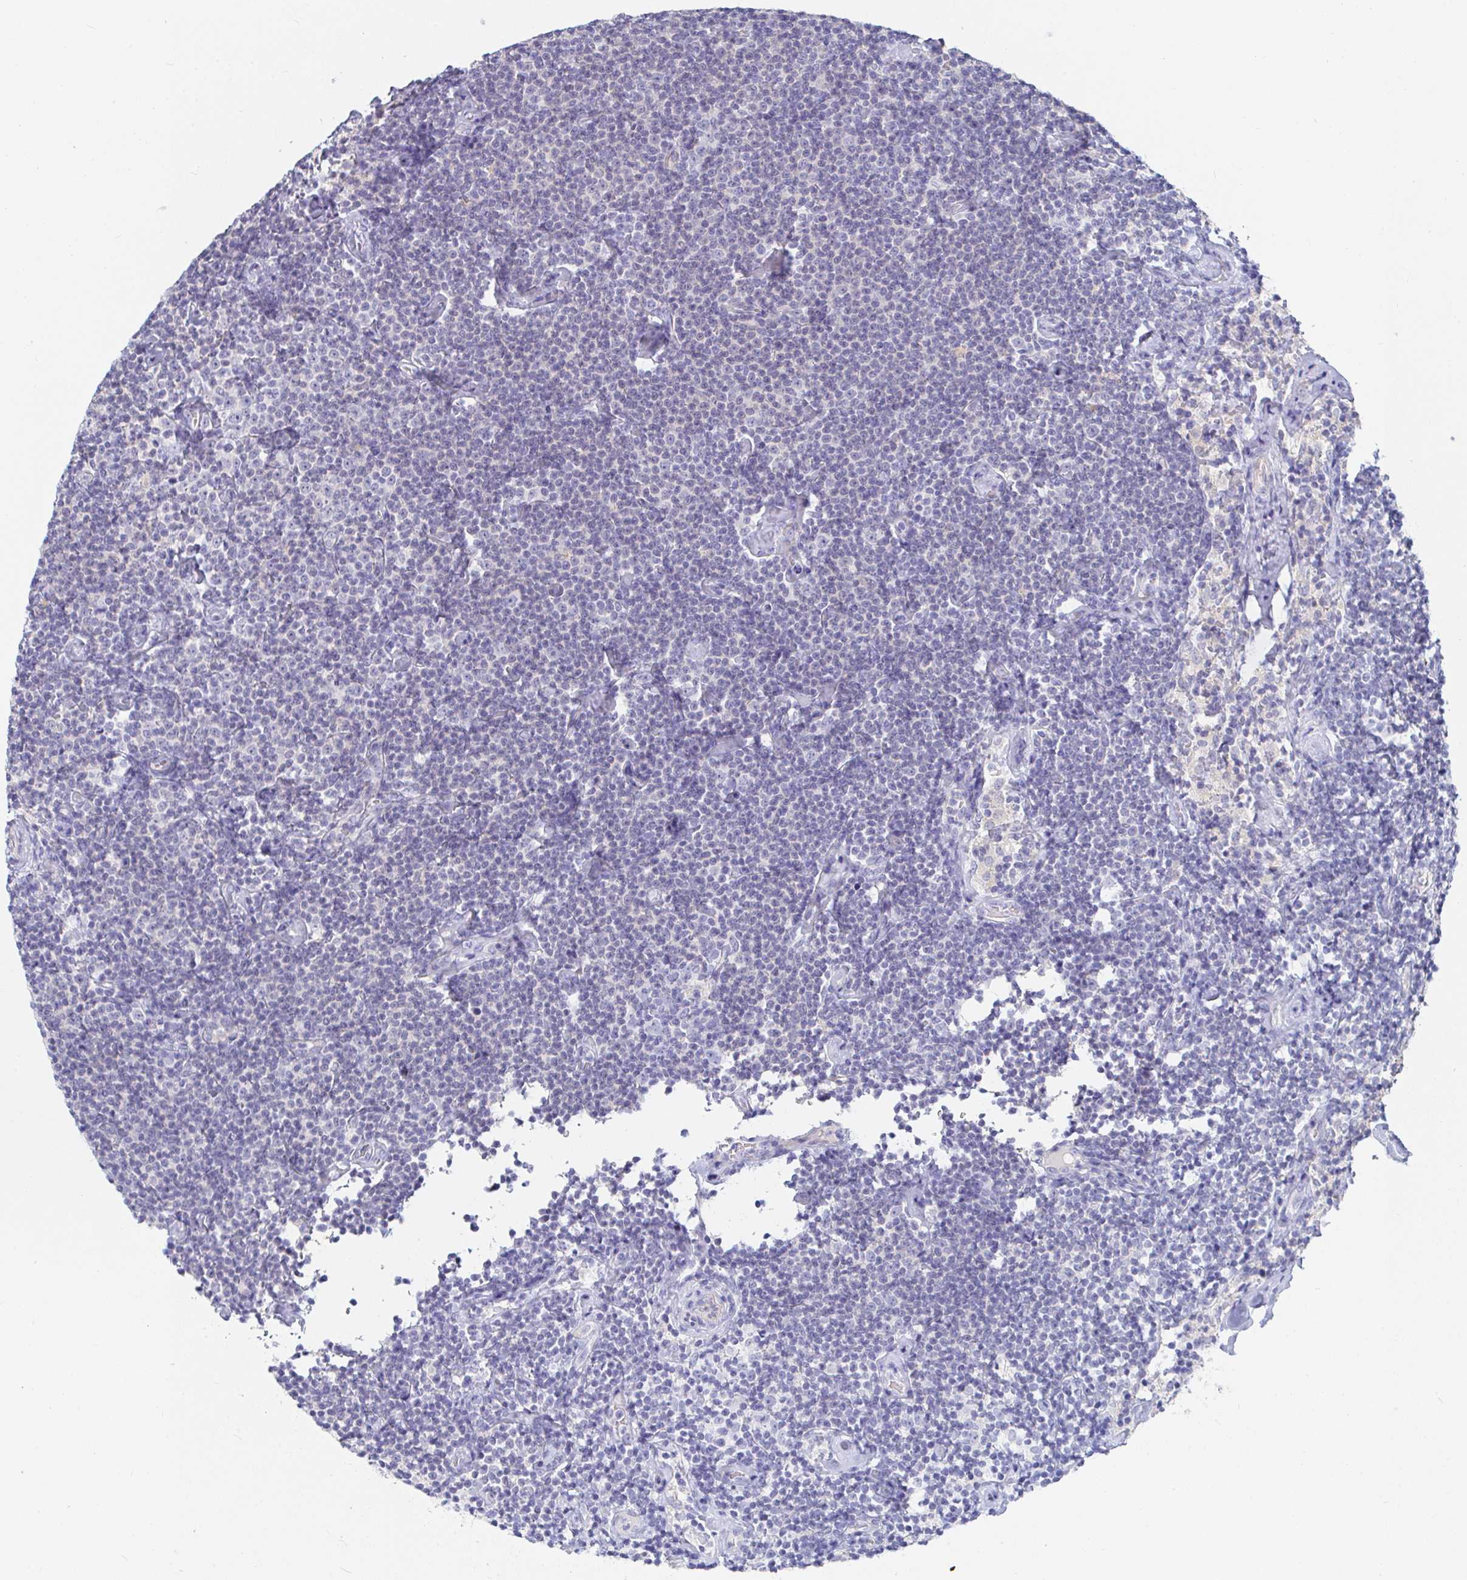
{"staining": {"intensity": "negative", "quantity": "none", "location": "none"}, "tissue": "lymphoma", "cell_type": "Tumor cells", "image_type": "cancer", "snomed": [{"axis": "morphology", "description": "Malignant lymphoma, non-Hodgkin's type, Low grade"}, {"axis": "topography", "description": "Lymph node"}], "caption": "An immunohistochemistry image of malignant lymphoma, non-Hodgkin's type (low-grade) is shown. There is no staining in tumor cells of malignant lymphoma, non-Hodgkin's type (low-grade).", "gene": "PDE6B", "patient": {"sex": "male", "age": 81}}